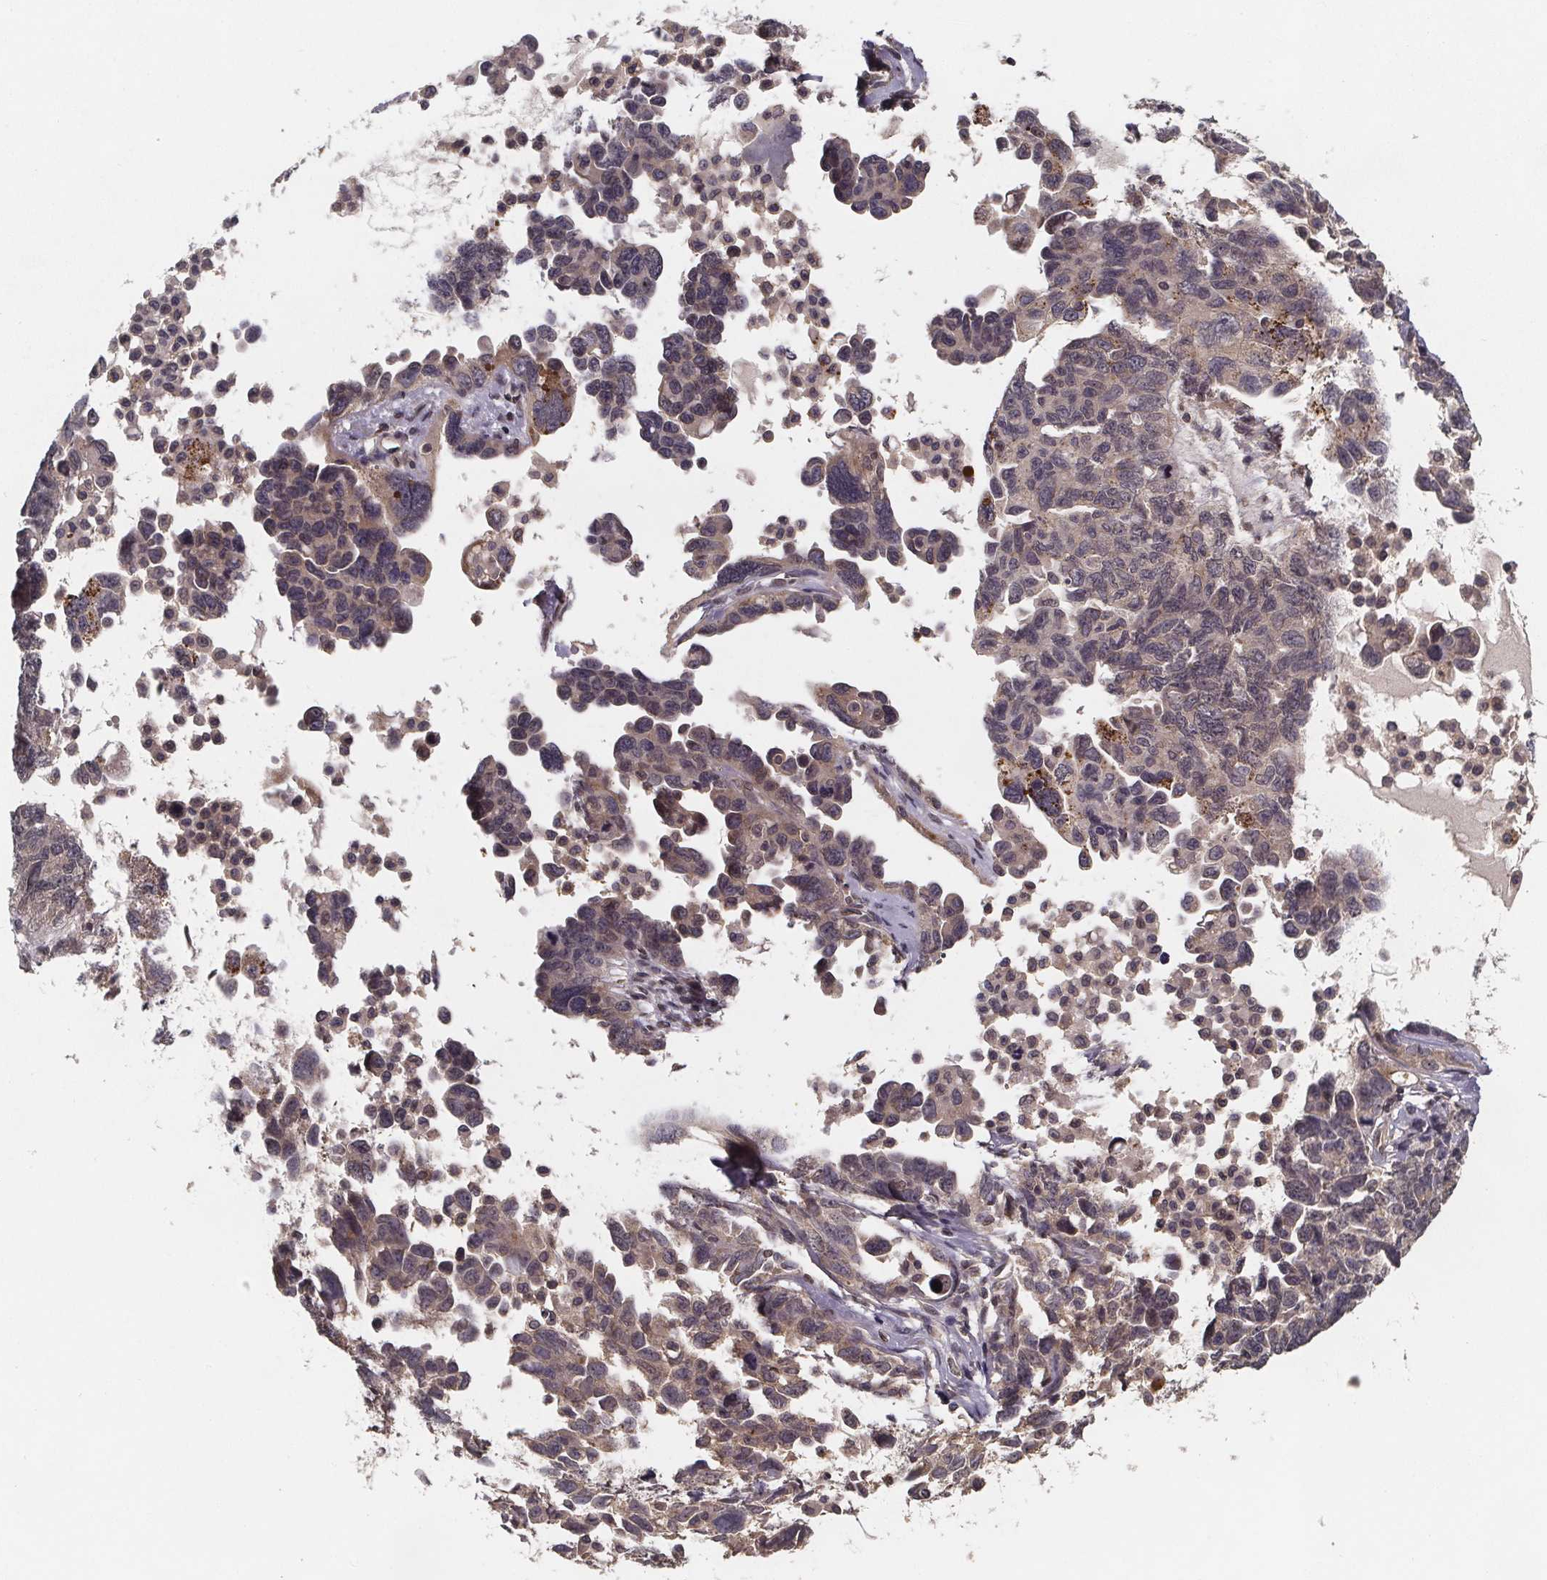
{"staining": {"intensity": "weak", "quantity": "<25%", "location": "cytoplasmic/membranous"}, "tissue": "ovarian cancer", "cell_type": "Tumor cells", "image_type": "cancer", "snomed": [{"axis": "morphology", "description": "Cystadenocarcinoma, serous, NOS"}, {"axis": "topography", "description": "Ovary"}], "caption": "The immunohistochemistry (IHC) histopathology image has no significant positivity in tumor cells of ovarian cancer (serous cystadenocarcinoma) tissue.", "gene": "PIERCE2", "patient": {"sex": "female", "age": 69}}